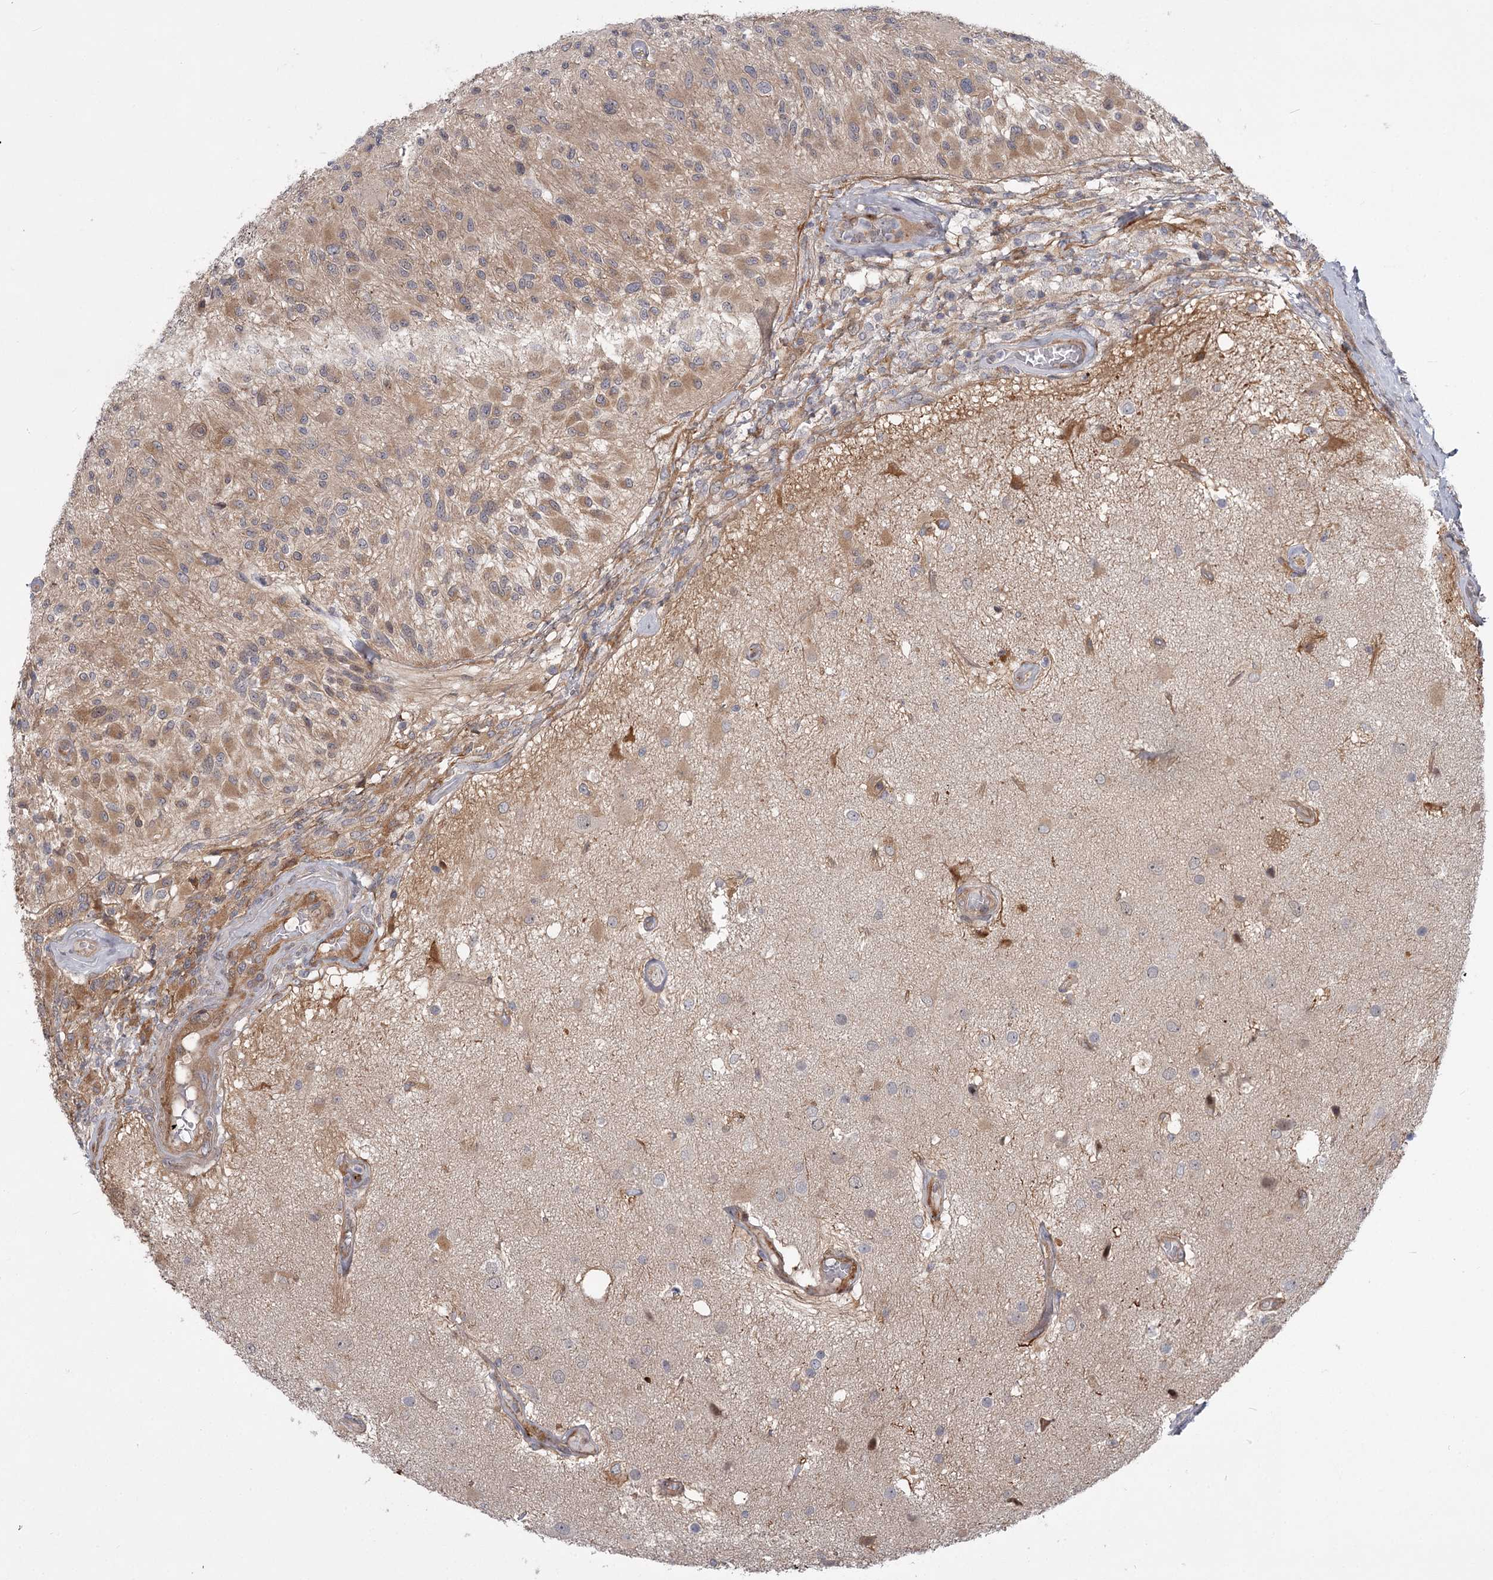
{"staining": {"intensity": "moderate", "quantity": "25%-75%", "location": "cytoplasmic/membranous"}, "tissue": "glioma", "cell_type": "Tumor cells", "image_type": "cancer", "snomed": [{"axis": "morphology", "description": "Glioma, malignant, High grade"}, {"axis": "morphology", "description": "Glioblastoma, NOS"}, {"axis": "topography", "description": "Brain"}], "caption": "A micrograph of glioma stained for a protein shows moderate cytoplasmic/membranous brown staining in tumor cells. (brown staining indicates protein expression, while blue staining denotes nuclei).", "gene": "CCNG2", "patient": {"sex": "male", "age": 60}}